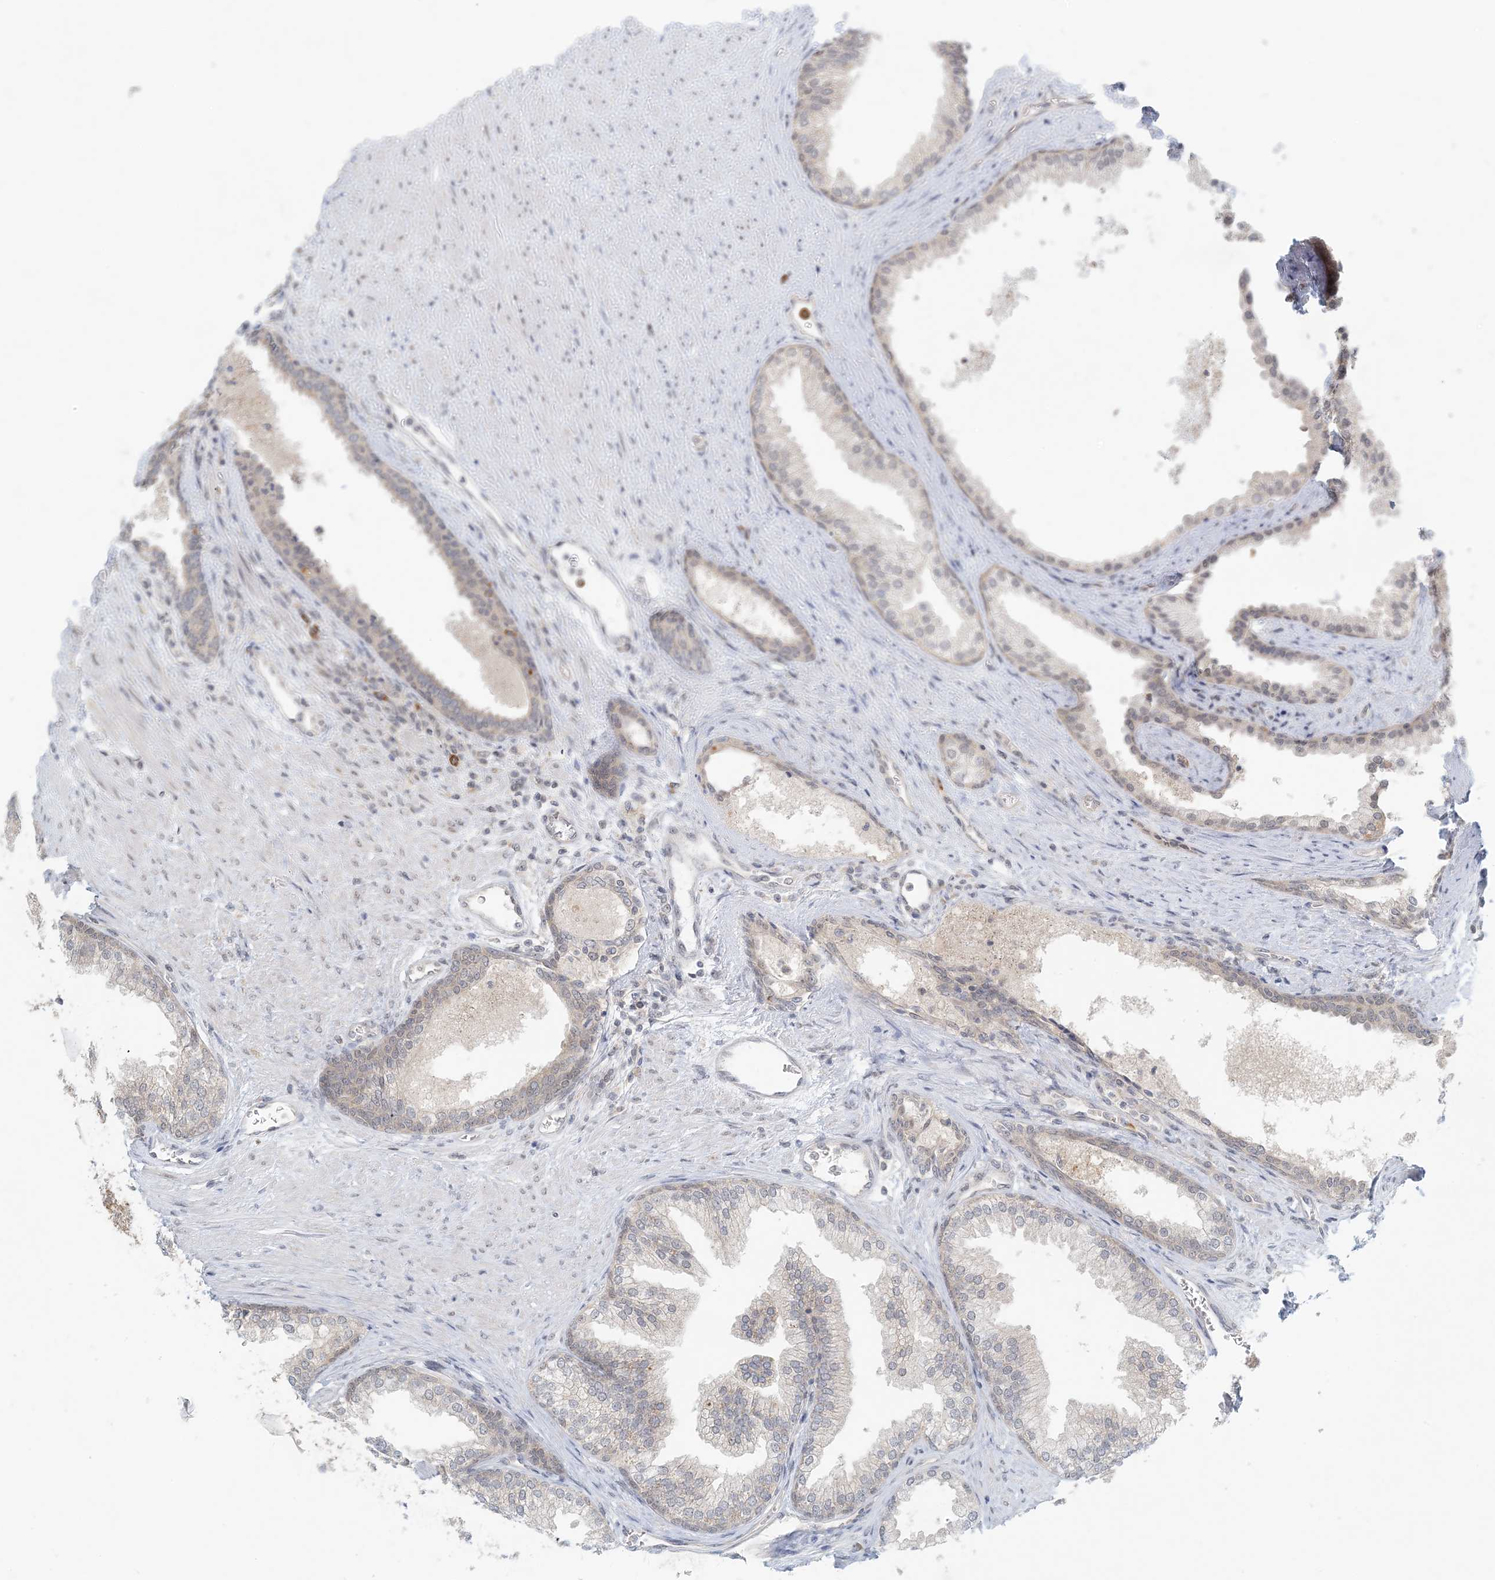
{"staining": {"intensity": "weak", "quantity": "25%-75%", "location": "nuclear"}, "tissue": "prostate", "cell_type": "Glandular cells", "image_type": "normal", "snomed": [{"axis": "morphology", "description": "Normal tissue, NOS"}, {"axis": "topography", "description": "Prostate"}], "caption": "Protein staining exhibits weak nuclear expression in approximately 25%-75% of glandular cells in benign prostate.", "gene": "OBI1", "patient": {"sex": "male", "age": 76}}